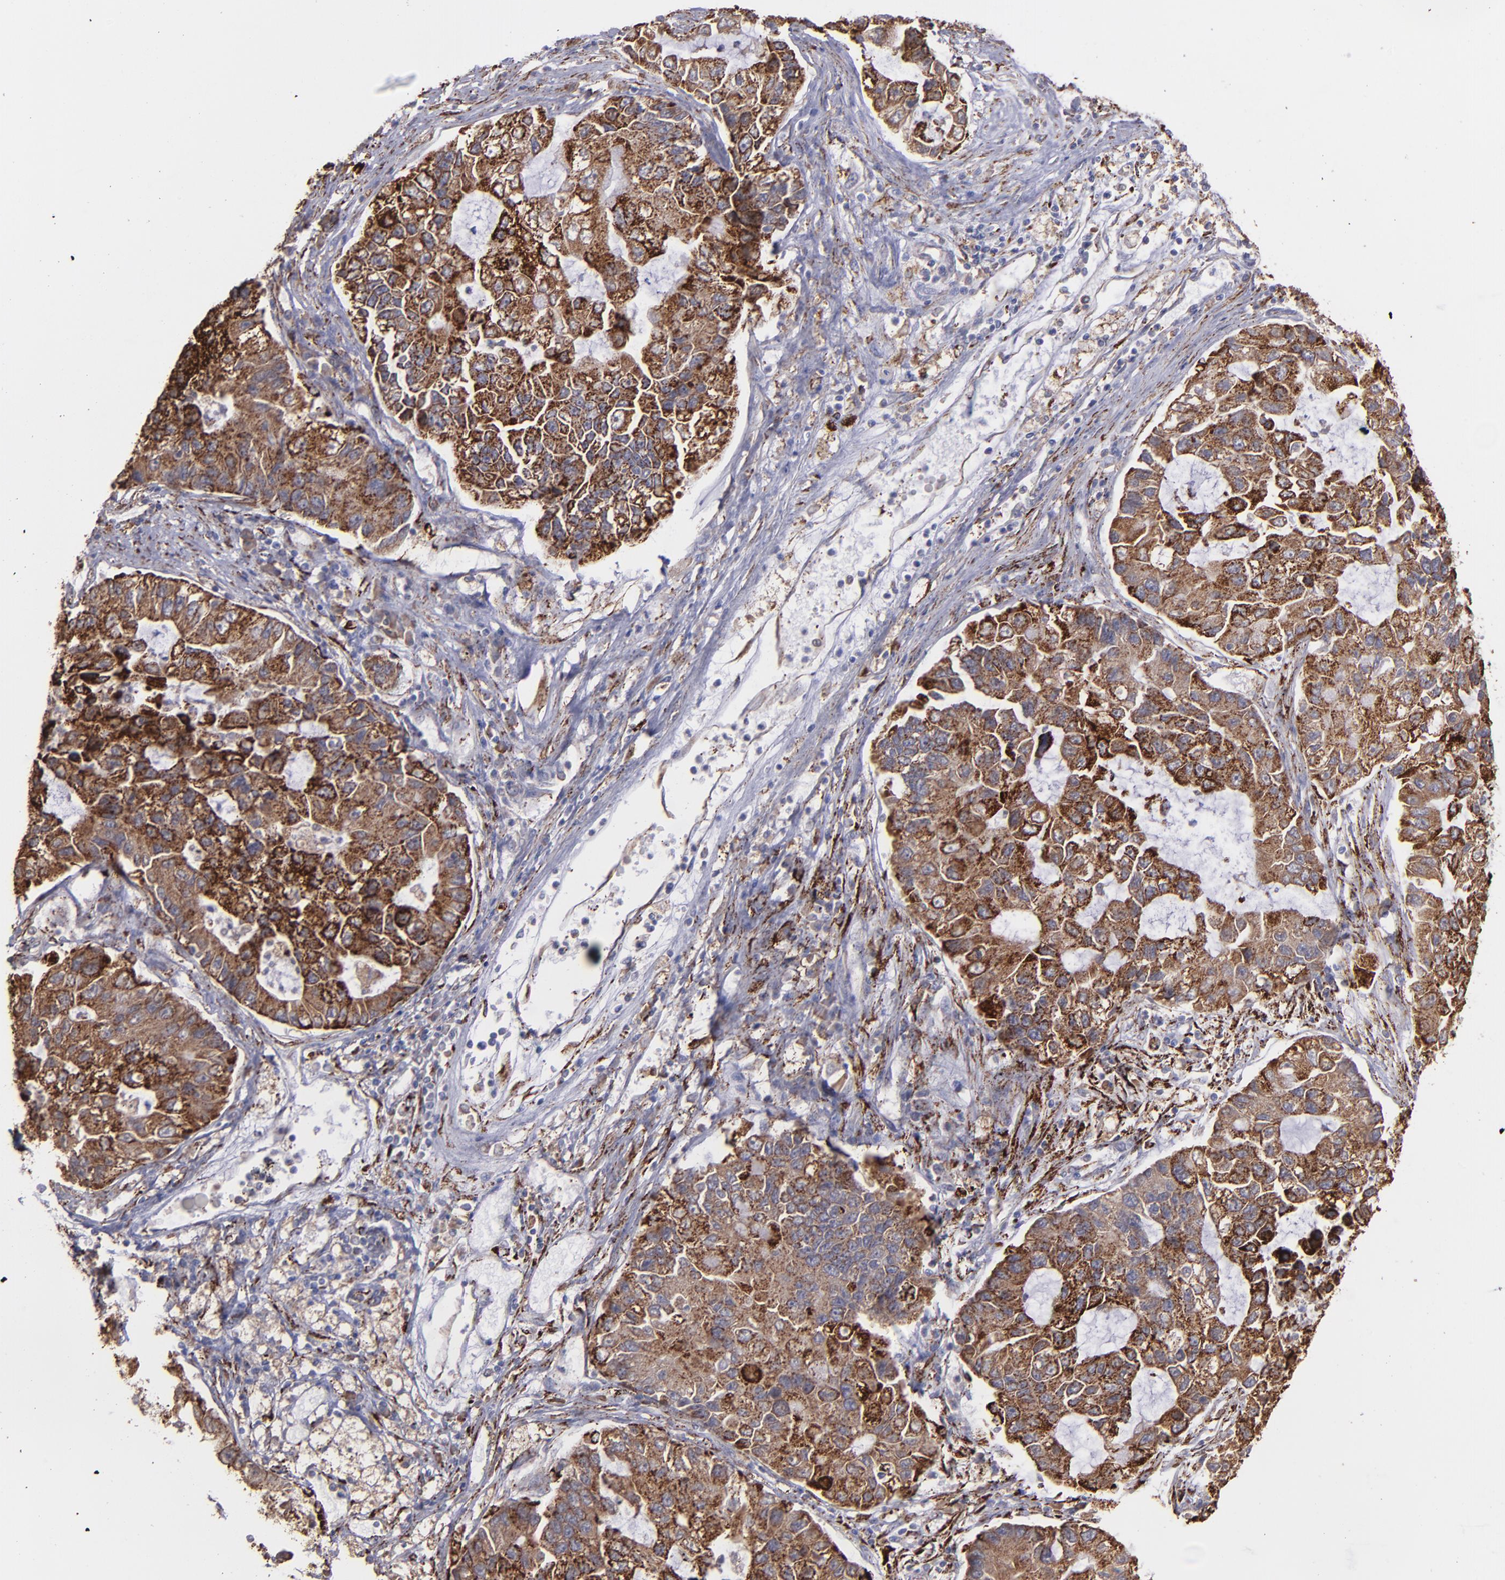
{"staining": {"intensity": "moderate", "quantity": ">75%", "location": "cytoplasmic/membranous"}, "tissue": "lung cancer", "cell_type": "Tumor cells", "image_type": "cancer", "snomed": [{"axis": "morphology", "description": "Adenocarcinoma, NOS"}, {"axis": "topography", "description": "Lung"}], "caption": "Moderate cytoplasmic/membranous positivity is present in about >75% of tumor cells in adenocarcinoma (lung). (DAB = brown stain, brightfield microscopy at high magnification).", "gene": "MAOB", "patient": {"sex": "female", "age": 51}}